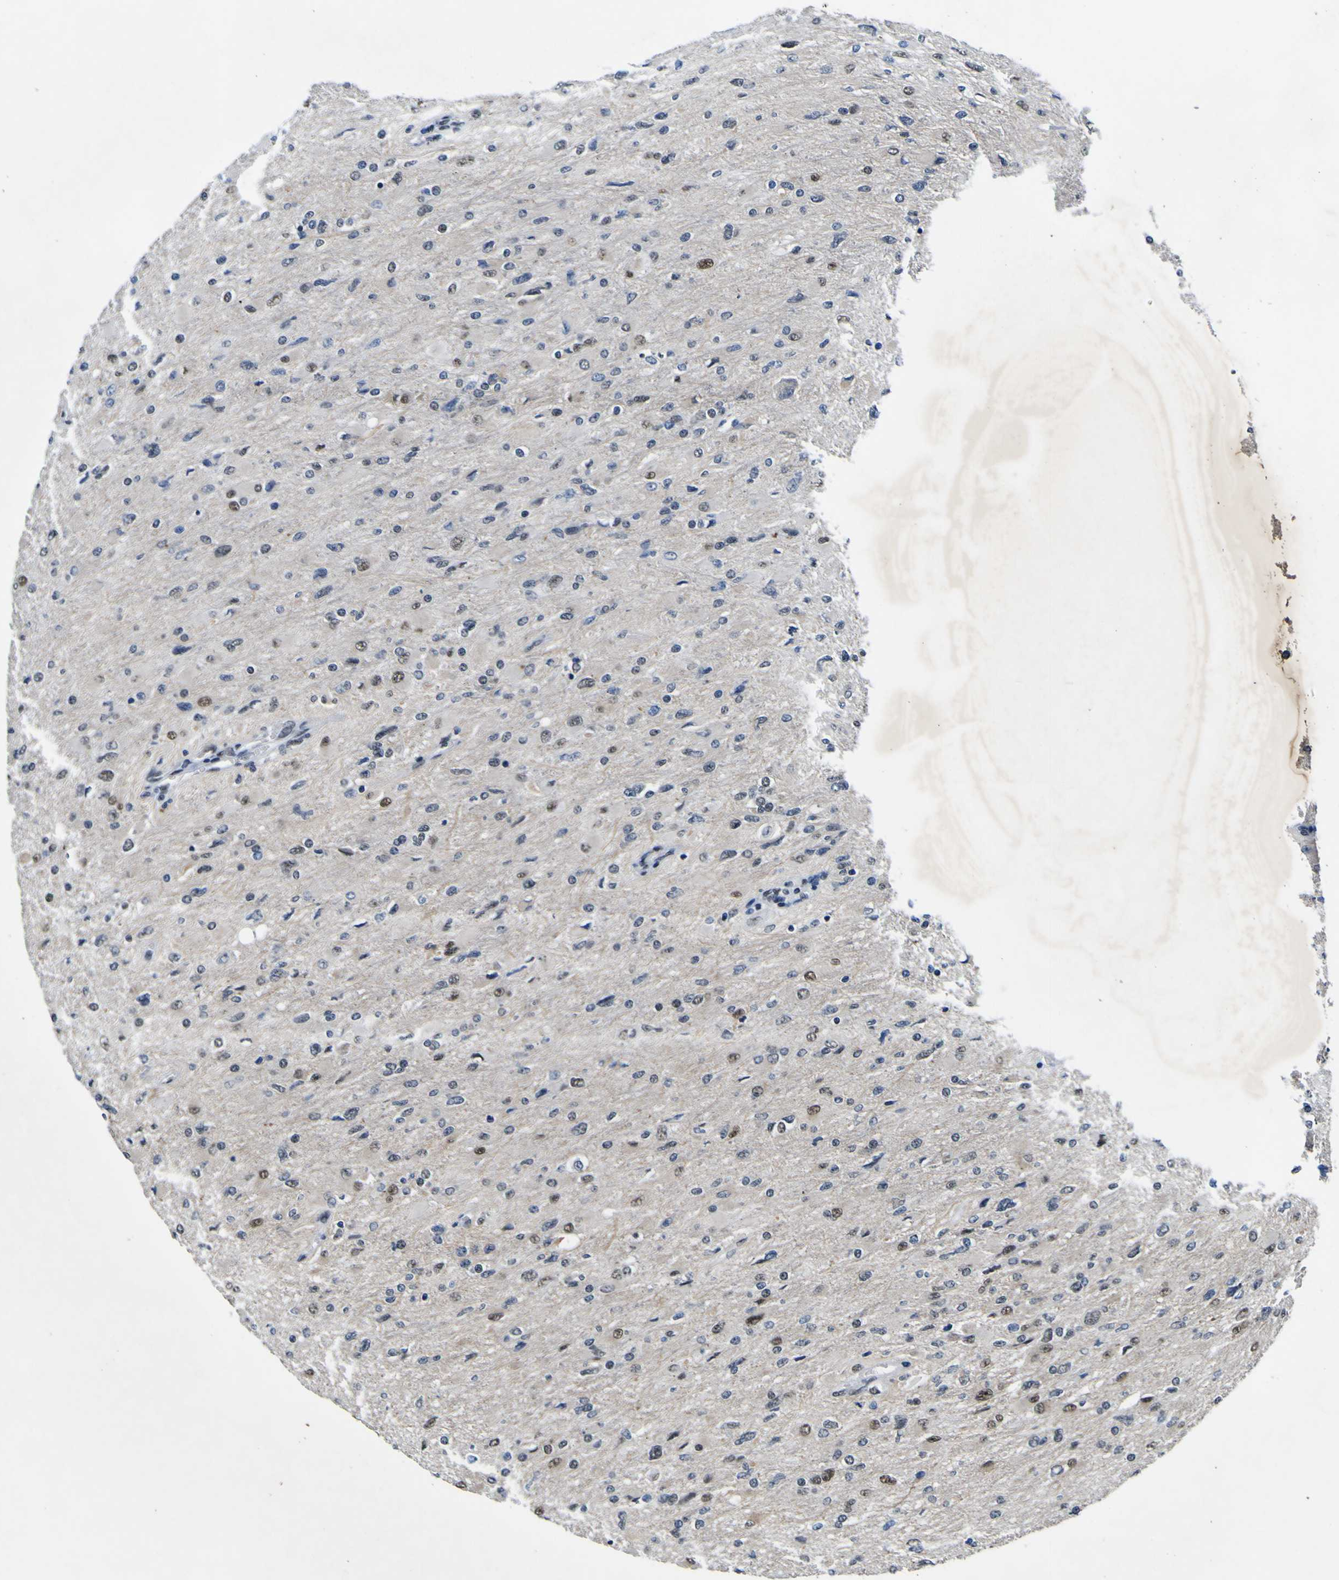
{"staining": {"intensity": "moderate", "quantity": "25%-75%", "location": "nuclear"}, "tissue": "glioma", "cell_type": "Tumor cells", "image_type": "cancer", "snomed": [{"axis": "morphology", "description": "Glioma, malignant, High grade"}, {"axis": "topography", "description": "Cerebral cortex"}], "caption": "A brown stain highlights moderate nuclear staining of a protein in glioma tumor cells.", "gene": "CUL4B", "patient": {"sex": "female", "age": 36}}